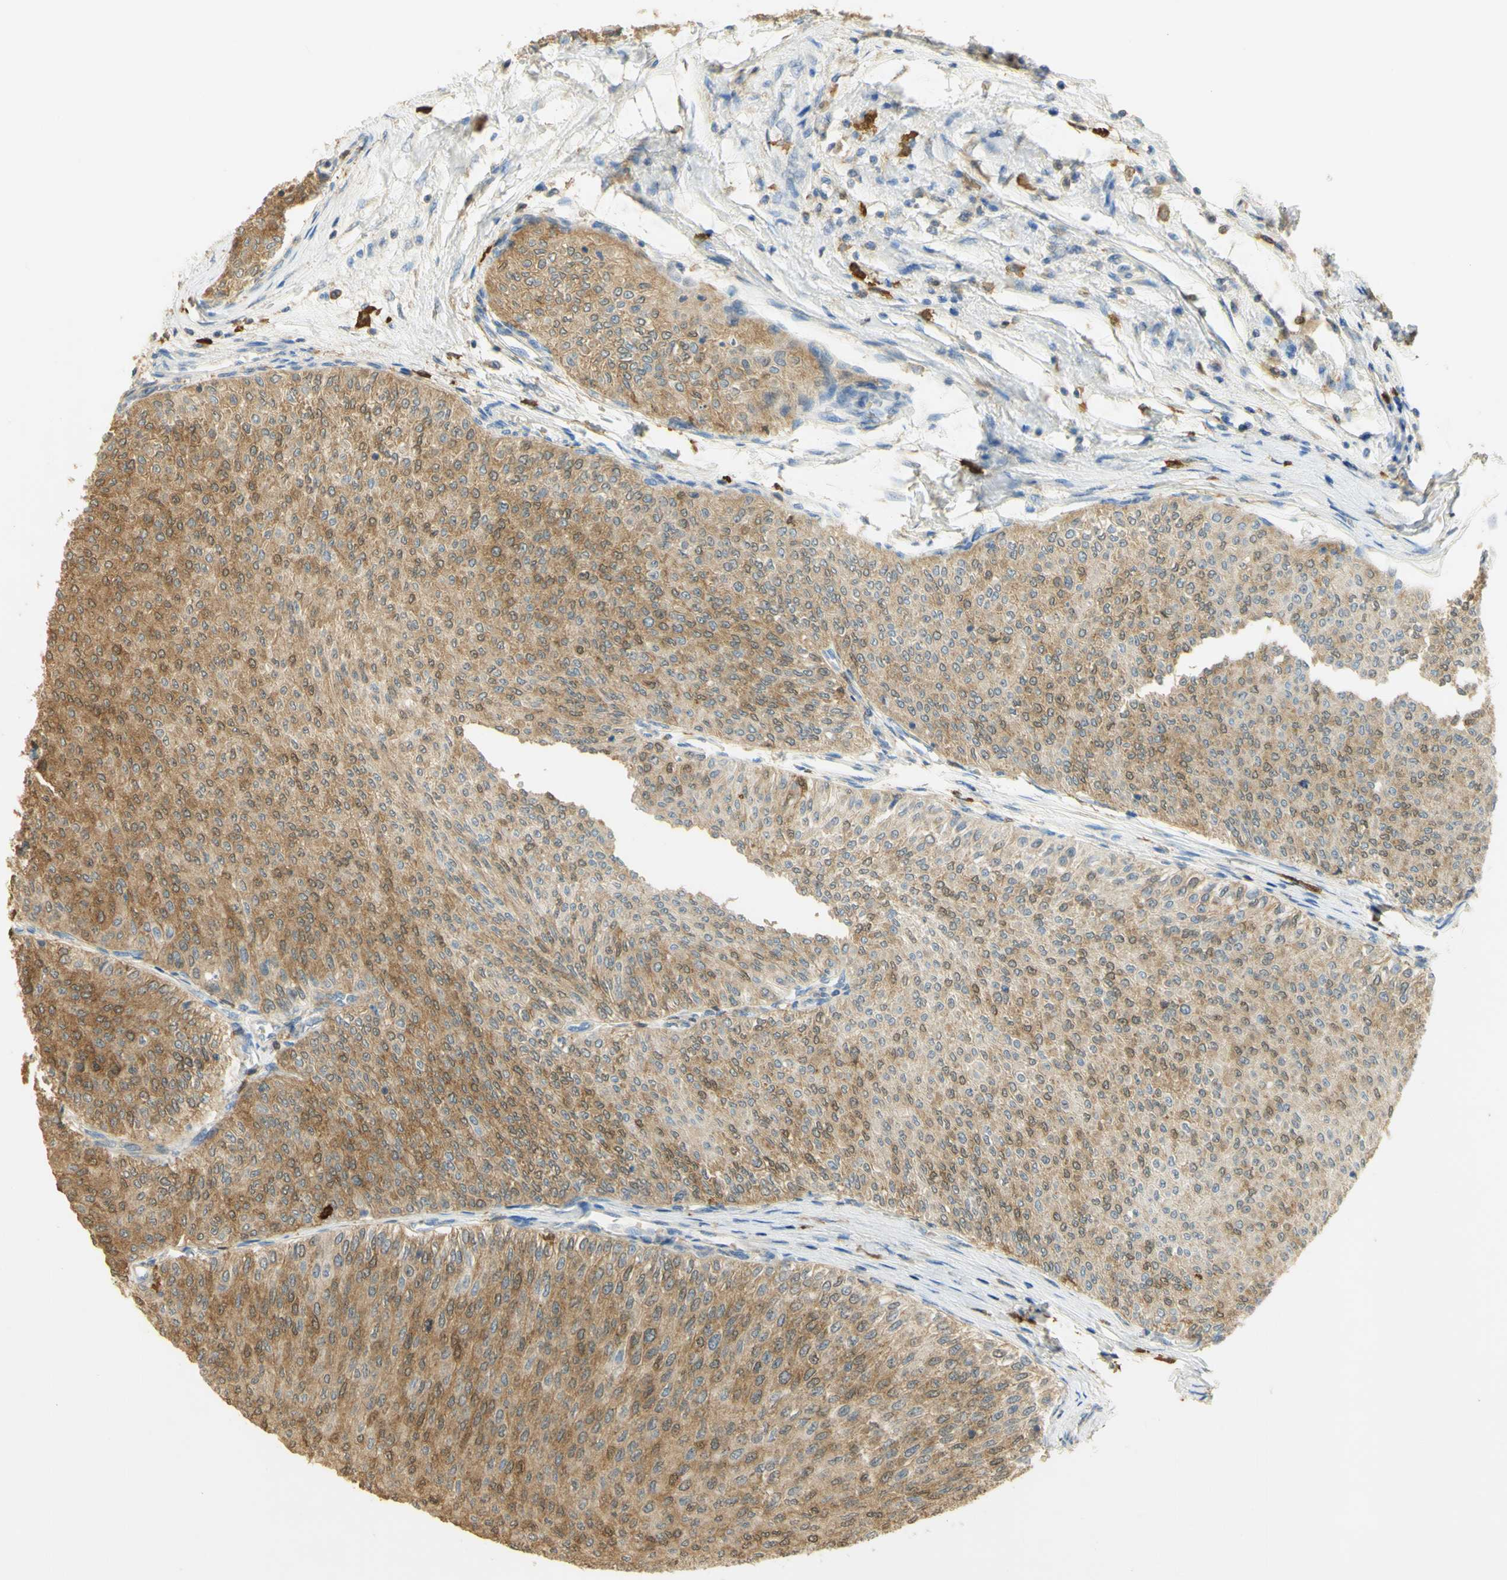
{"staining": {"intensity": "moderate", "quantity": ">75%", "location": "cytoplasmic/membranous"}, "tissue": "urothelial cancer", "cell_type": "Tumor cells", "image_type": "cancer", "snomed": [{"axis": "morphology", "description": "Urothelial carcinoma, Low grade"}, {"axis": "topography", "description": "Urinary bladder"}], "caption": "High-magnification brightfield microscopy of low-grade urothelial carcinoma stained with DAB (brown) and counterstained with hematoxylin (blue). tumor cells exhibit moderate cytoplasmic/membranous positivity is seen in approximately>75% of cells.", "gene": "PAK1", "patient": {"sex": "male", "age": 78}}